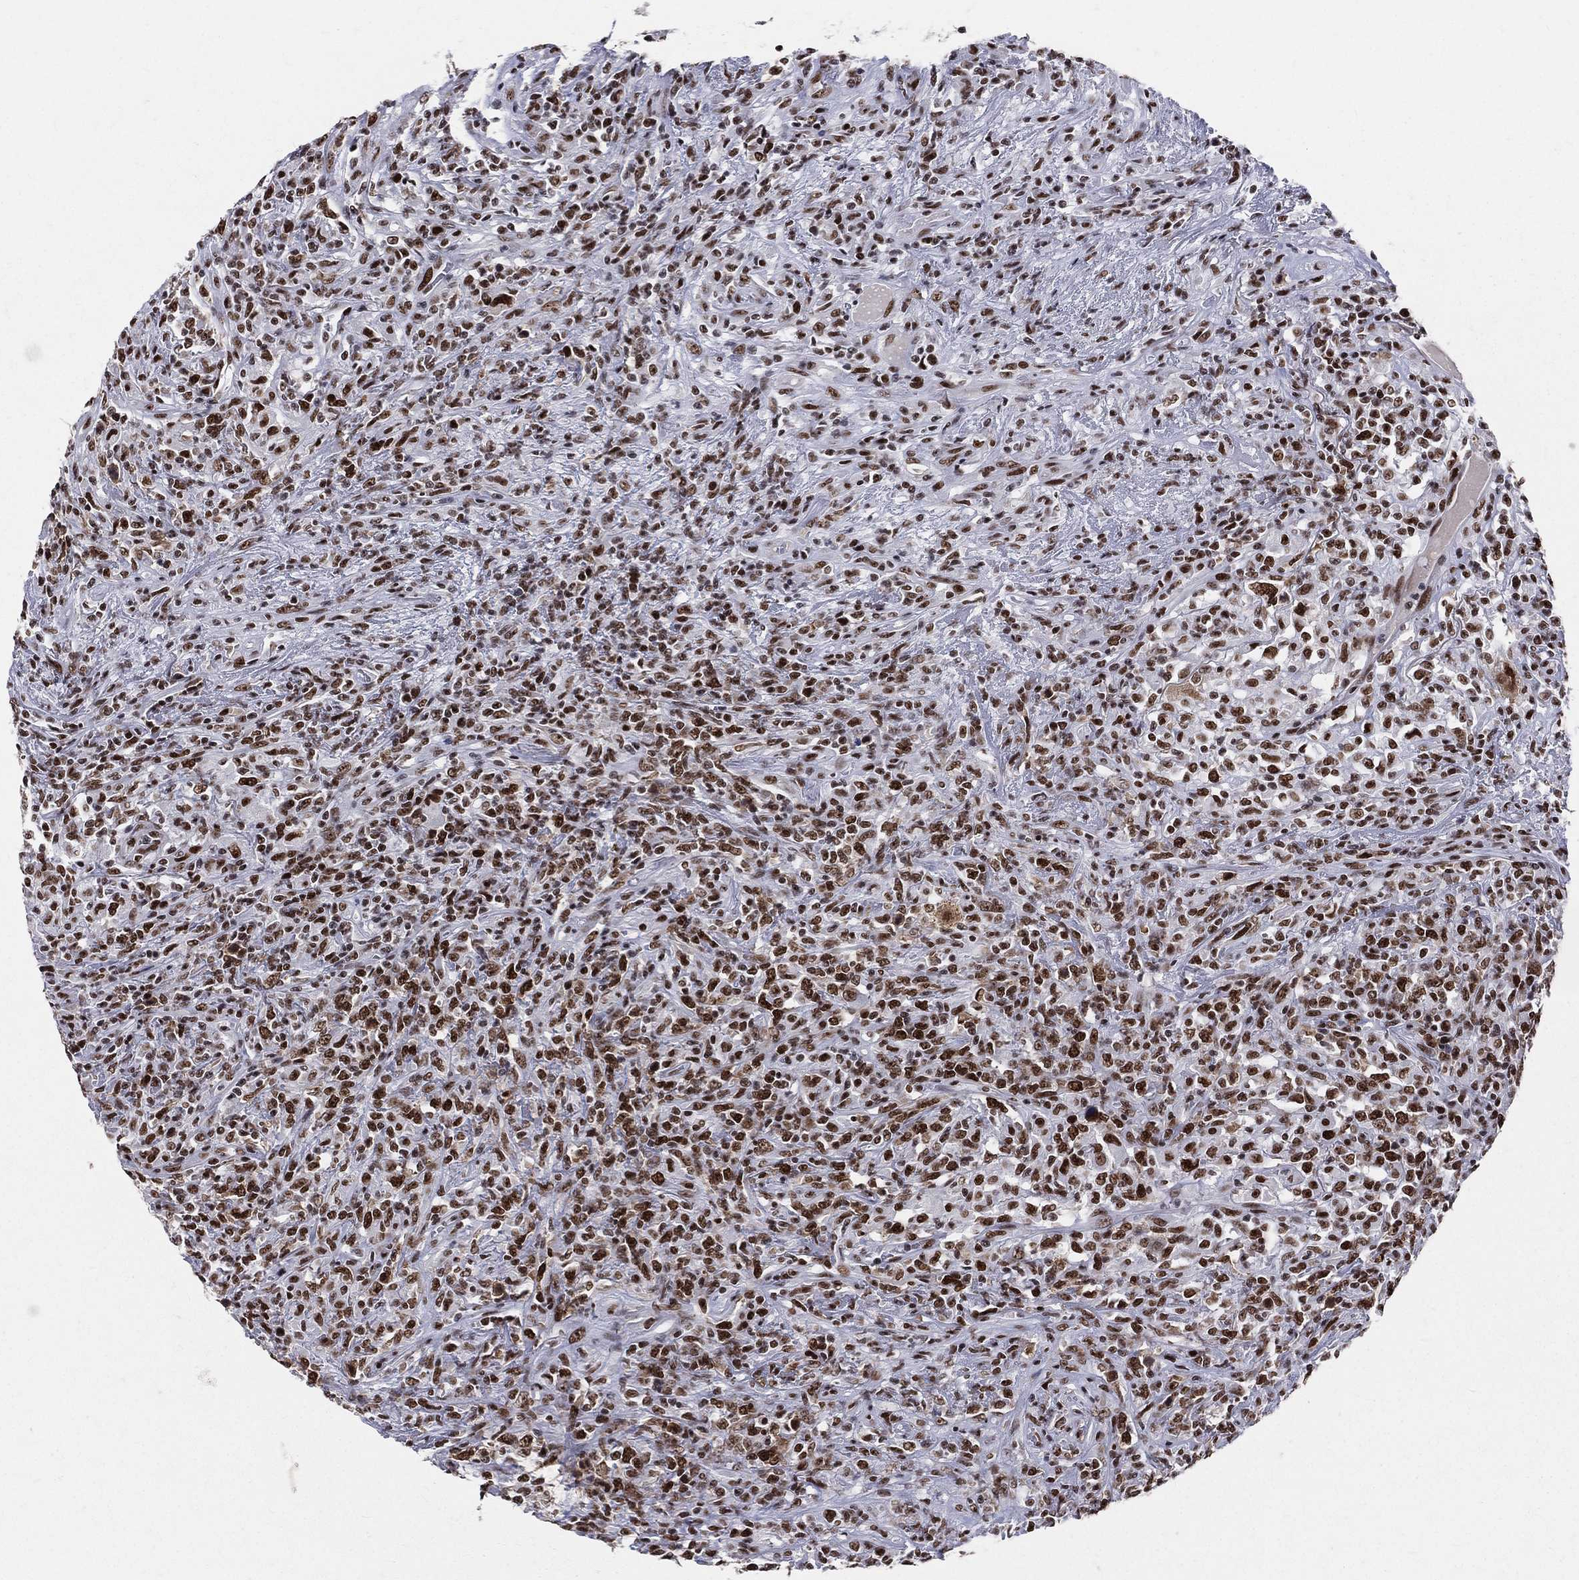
{"staining": {"intensity": "strong", "quantity": ">75%", "location": "nuclear"}, "tissue": "lymphoma", "cell_type": "Tumor cells", "image_type": "cancer", "snomed": [{"axis": "morphology", "description": "Malignant lymphoma, non-Hodgkin's type, High grade"}, {"axis": "topography", "description": "Lung"}], "caption": "The histopathology image shows immunohistochemical staining of lymphoma. There is strong nuclear positivity is appreciated in about >75% of tumor cells.", "gene": "CDK7", "patient": {"sex": "male", "age": 79}}